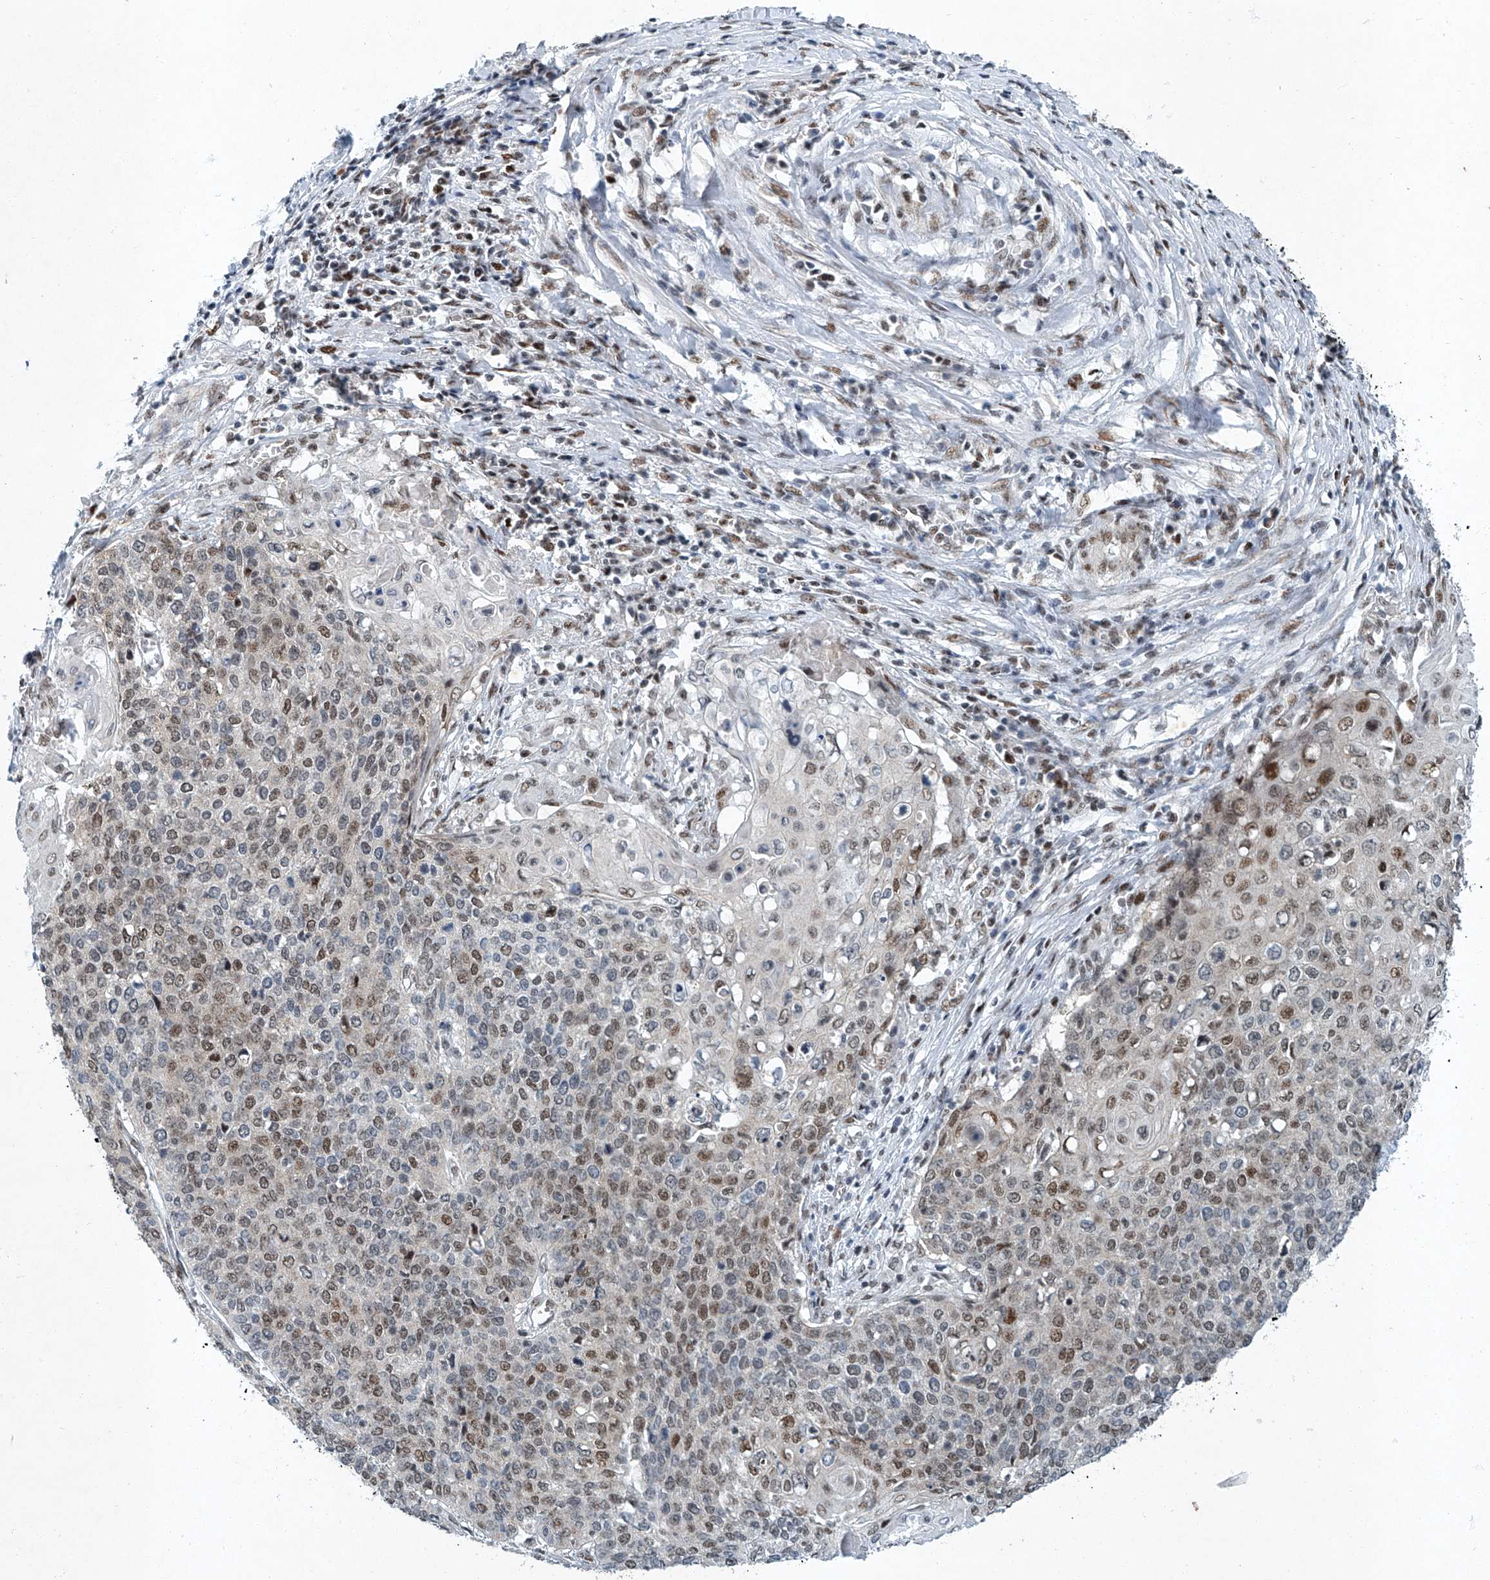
{"staining": {"intensity": "moderate", "quantity": "25%-75%", "location": "nuclear"}, "tissue": "cervical cancer", "cell_type": "Tumor cells", "image_type": "cancer", "snomed": [{"axis": "morphology", "description": "Squamous cell carcinoma, NOS"}, {"axis": "topography", "description": "Cervix"}], "caption": "Immunohistochemical staining of human squamous cell carcinoma (cervical) shows moderate nuclear protein positivity in about 25%-75% of tumor cells. The protein is stained brown, and the nuclei are stained in blue (DAB (3,3'-diaminobenzidine) IHC with brightfield microscopy, high magnification).", "gene": "TFDP1", "patient": {"sex": "female", "age": 39}}